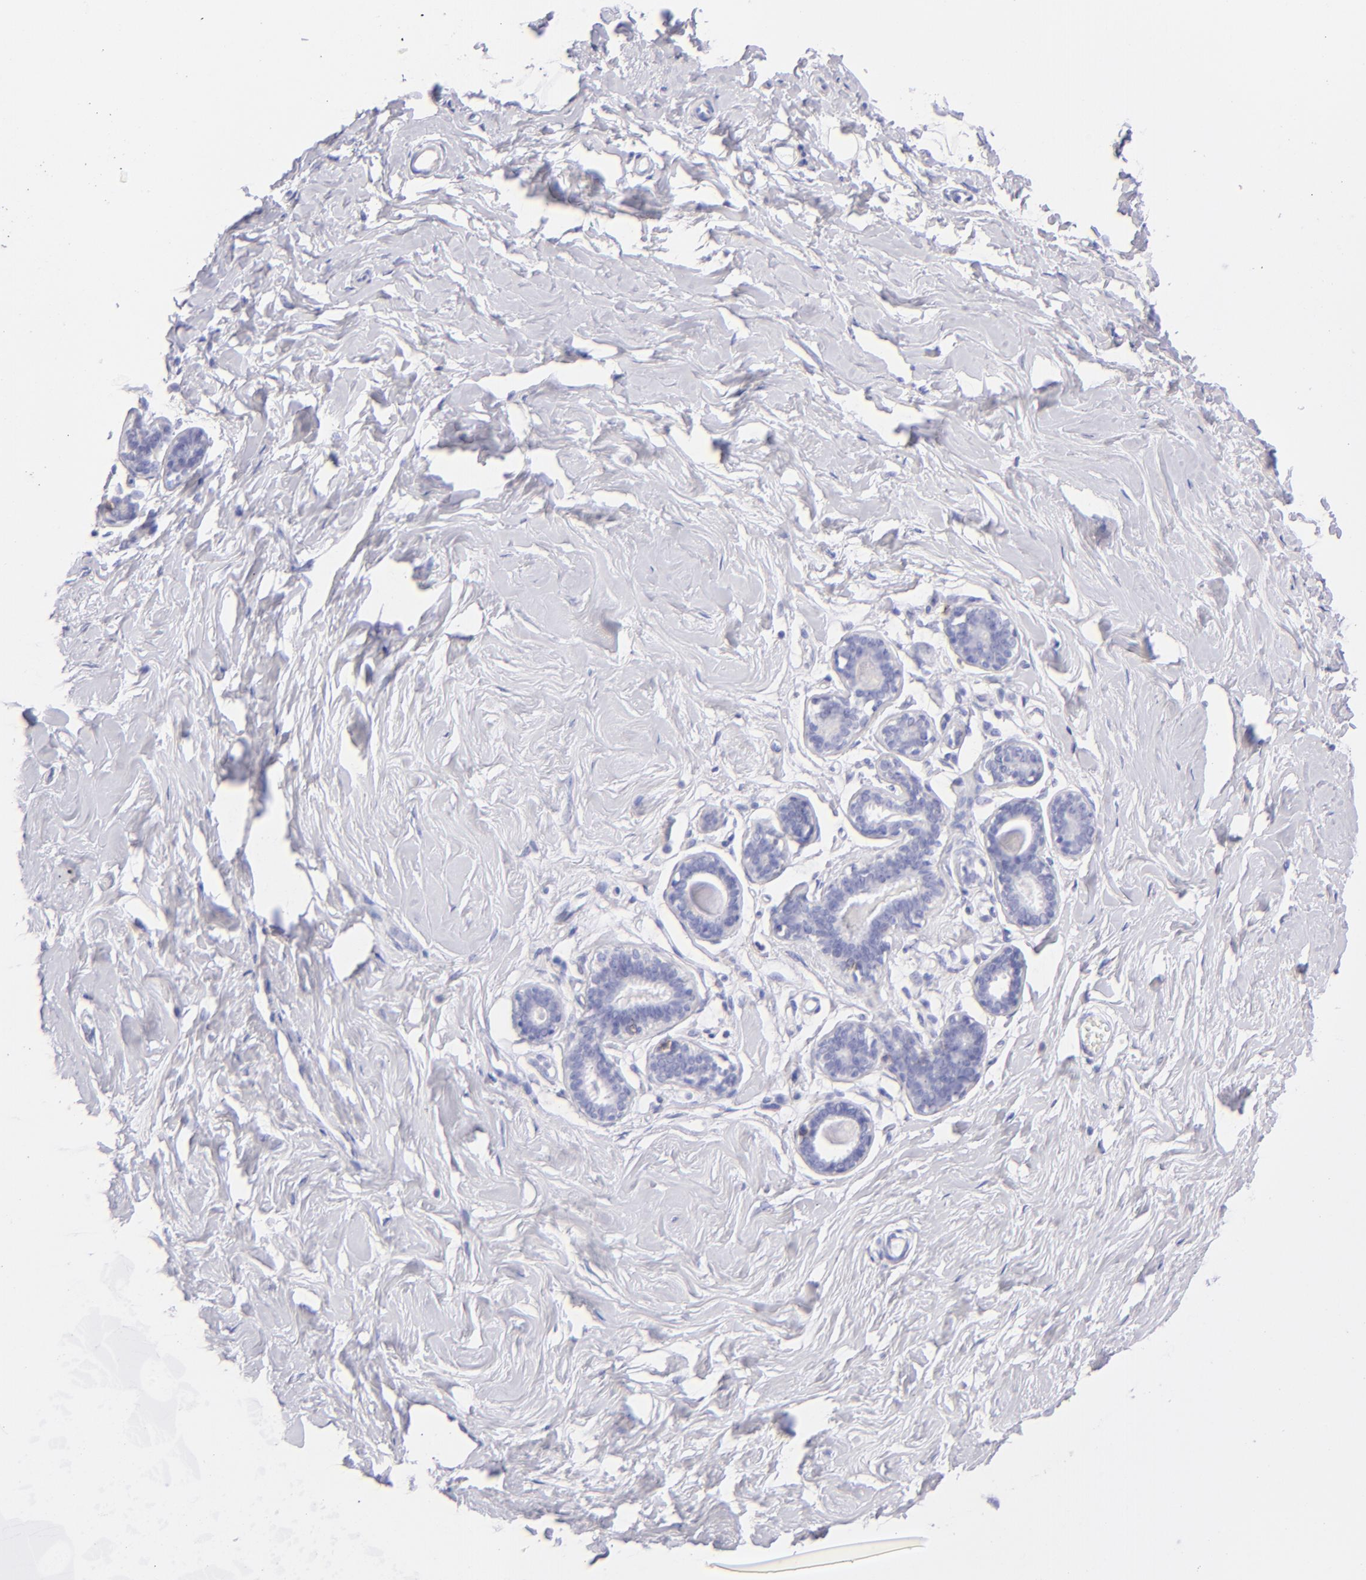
{"staining": {"intensity": "negative", "quantity": "none", "location": "none"}, "tissue": "breast", "cell_type": "Adipocytes", "image_type": "normal", "snomed": [{"axis": "morphology", "description": "Normal tissue, NOS"}, {"axis": "topography", "description": "Breast"}], "caption": "Breast was stained to show a protein in brown. There is no significant staining in adipocytes. The staining is performed using DAB brown chromogen with nuclei counter-stained in using hematoxylin.", "gene": "CD69", "patient": {"sex": "female", "age": 23}}